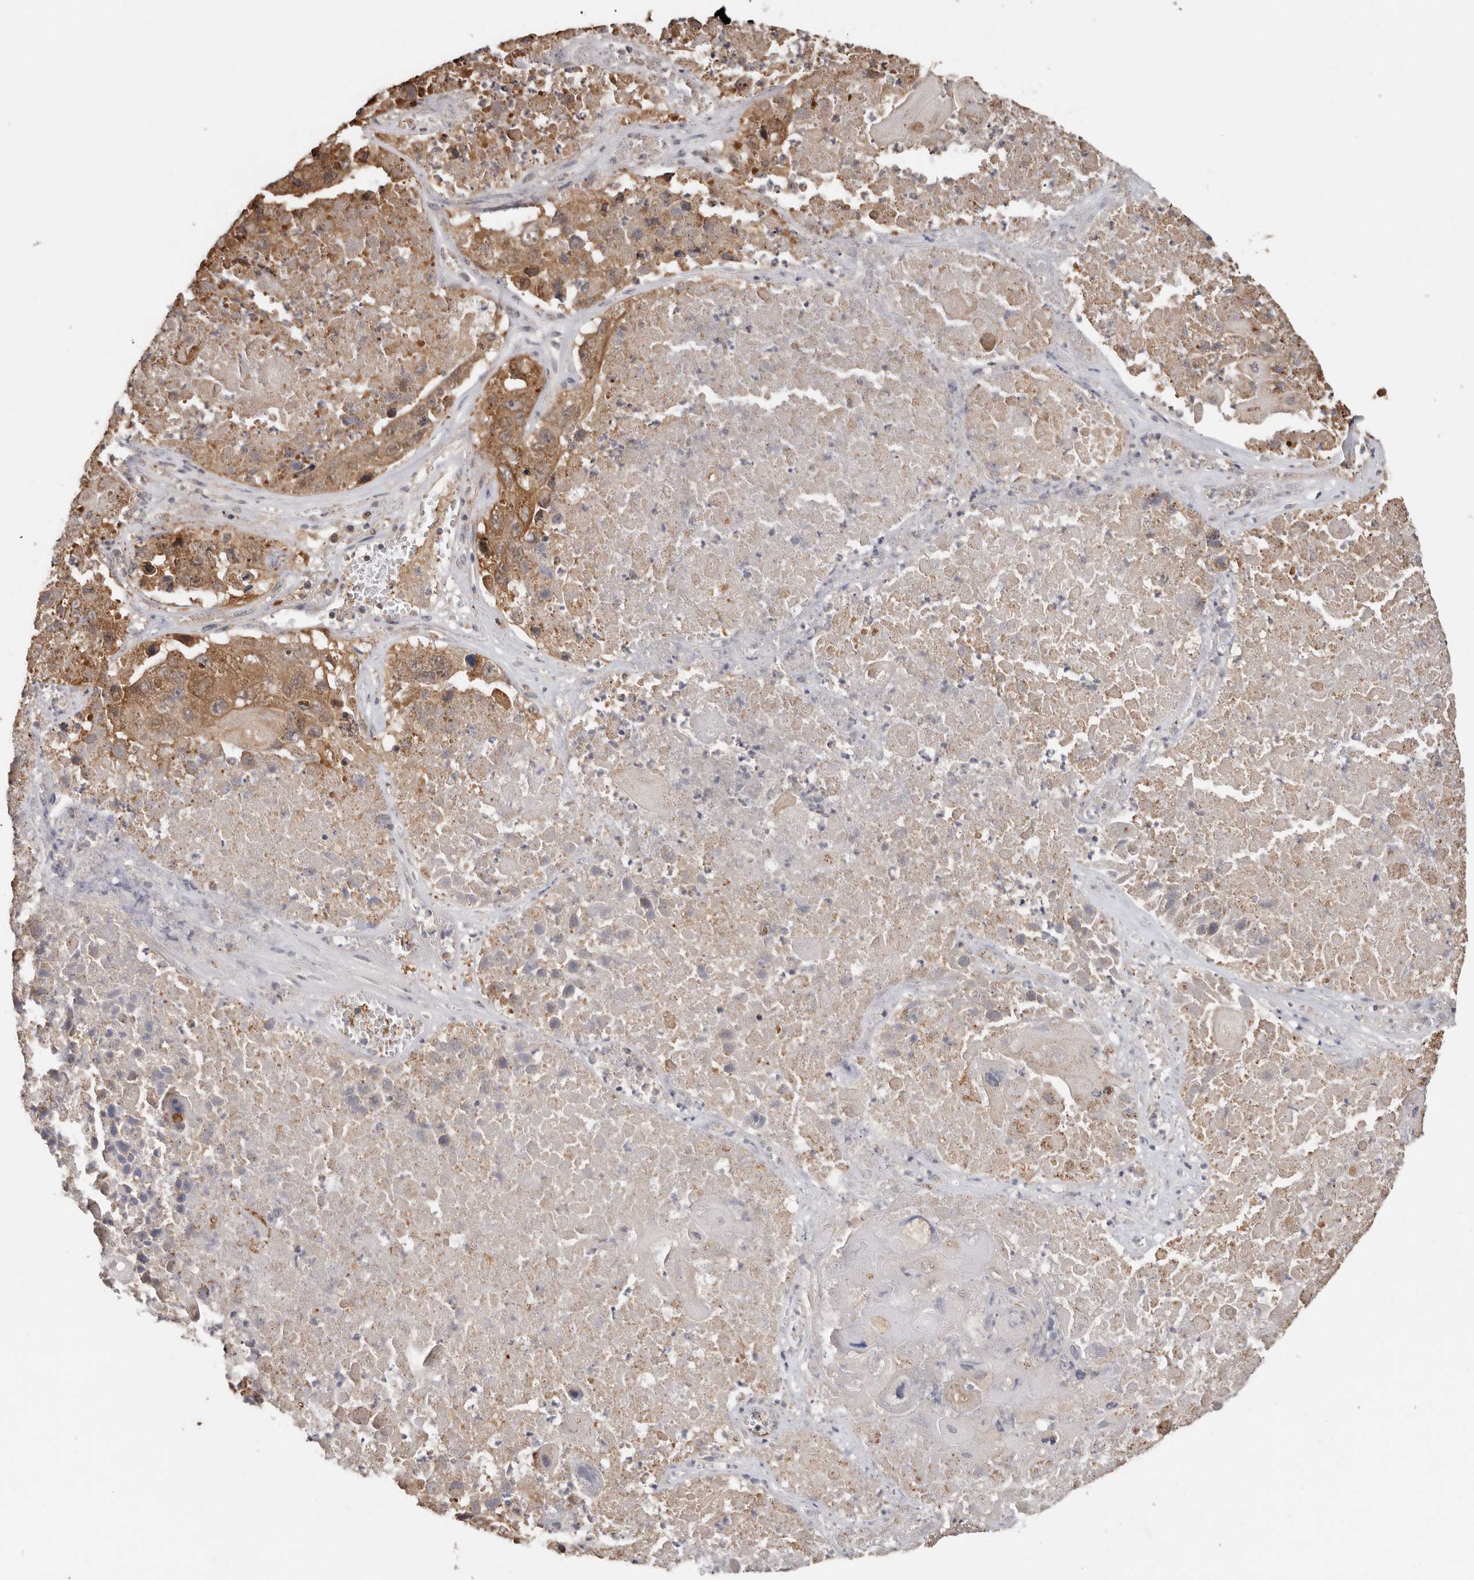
{"staining": {"intensity": "moderate", "quantity": ">75%", "location": "cytoplasmic/membranous"}, "tissue": "lung cancer", "cell_type": "Tumor cells", "image_type": "cancer", "snomed": [{"axis": "morphology", "description": "Squamous cell carcinoma, NOS"}, {"axis": "topography", "description": "Lung"}], "caption": "Tumor cells display medium levels of moderate cytoplasmic/membranous positivity in approximately >75% of cells in human lung cancer (squamous cell carcinoma). (Stains: DAB (3,3'-diaminobenzidine) in brown, nuclei in blue, Microscopy: brightfield microscopy at high magnification).", "gene": "RSPO2", "patient": {"sex": "male", "age": 61}}